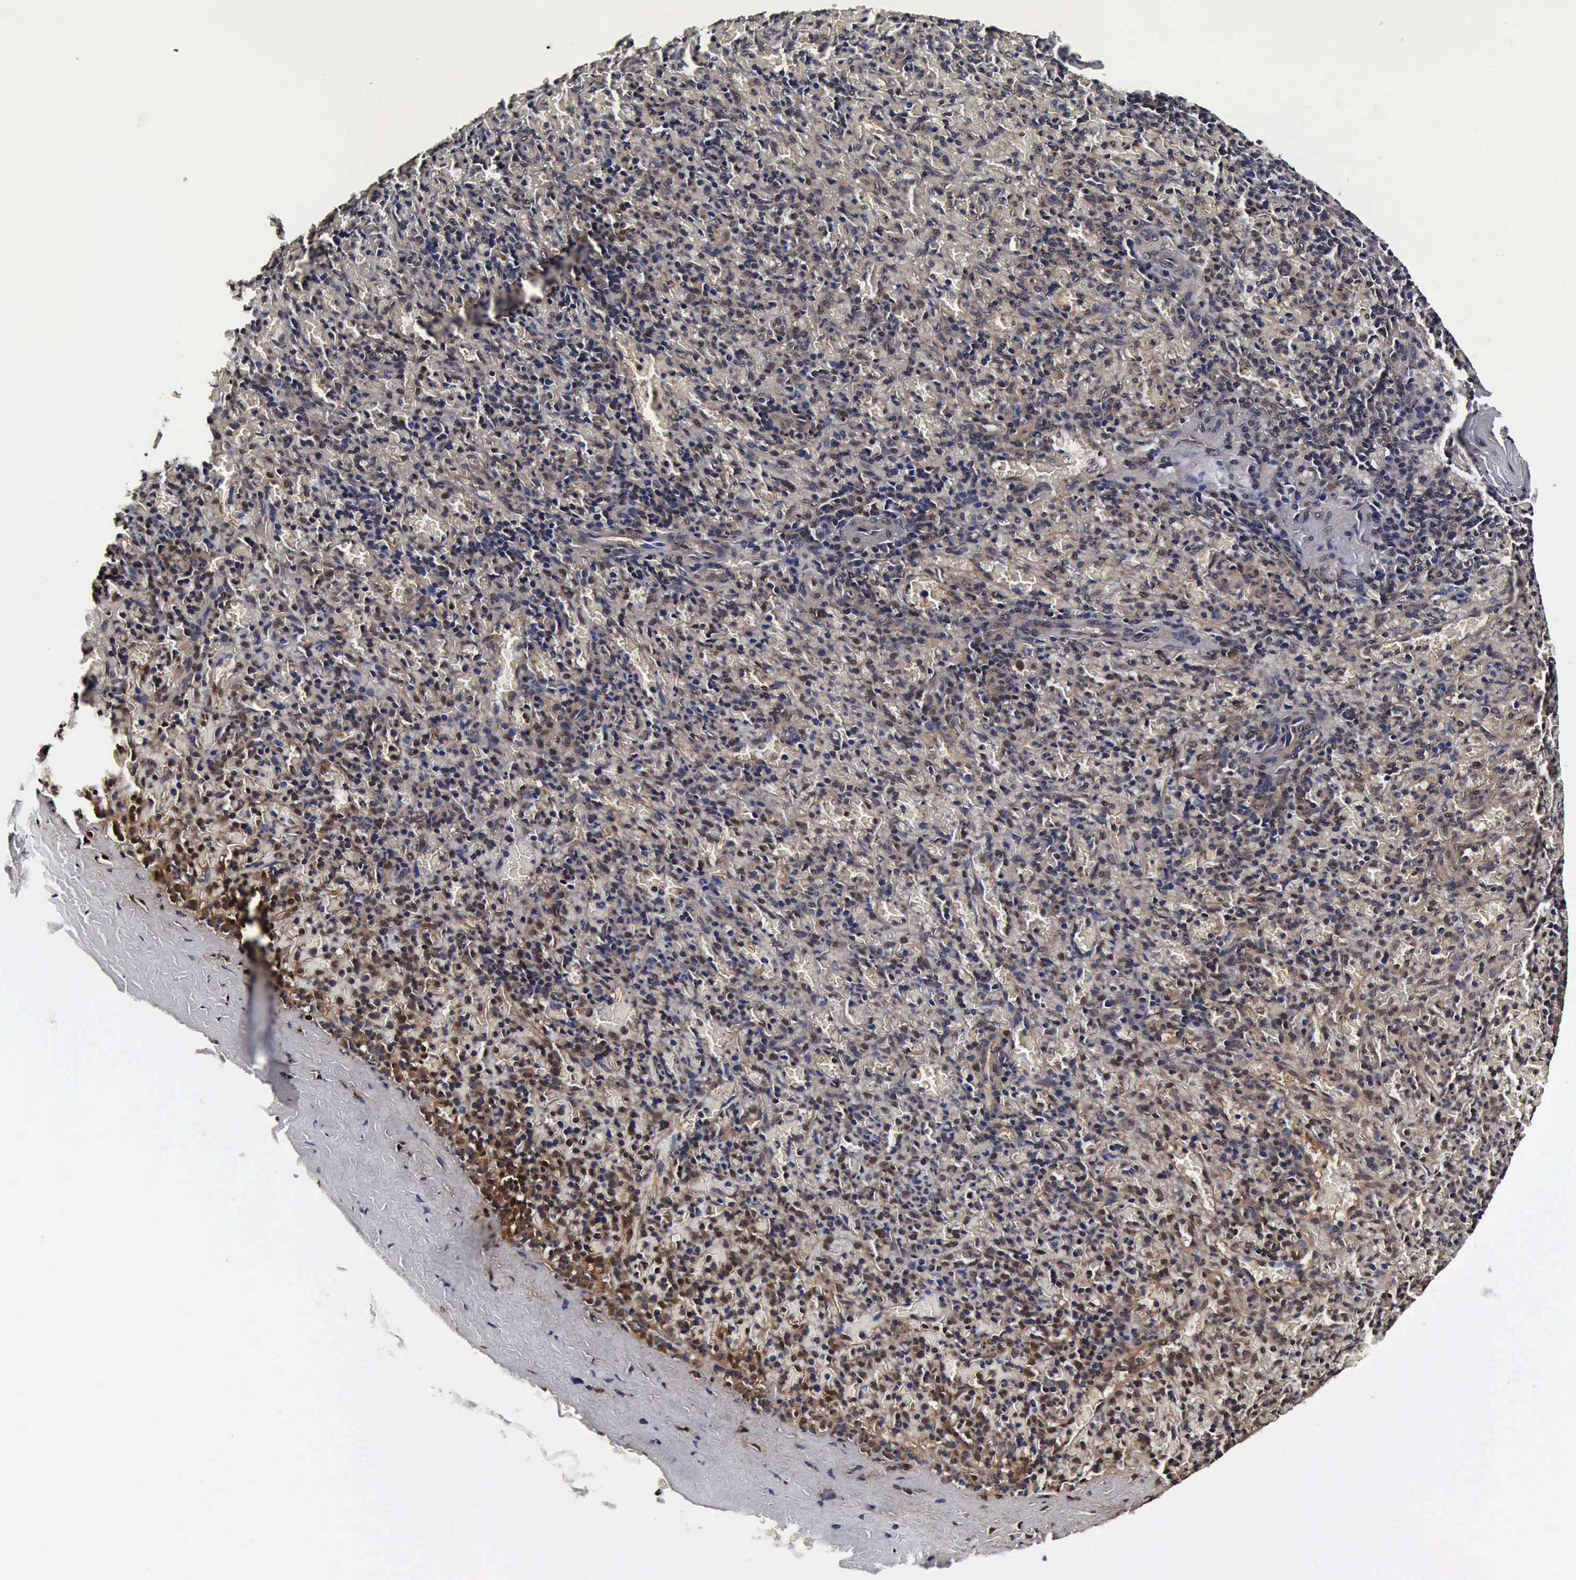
{"staining": {"intensity": "weak", "quantity": "25%-75%", "location": "cytoplasmic/membranous,nuclear"}, "tissue": "spleen", "cell_type": "Cells in red pulp", "image_type": "normal", "snomed": [{"axis": "morphology", "description": "Normal tissue, NOS"}, {"axis": "topography", "description": "Spleen"}], "caption": "Weak cytoplasmic/membranous,nuclear positivity for a protein is present in approximately 25%-75% of cells in red pulp of unremarkable spleen using immunohistochemistry (IHC).", "gene": "UBC", "patient": {"sex": "female", "age": 50}}